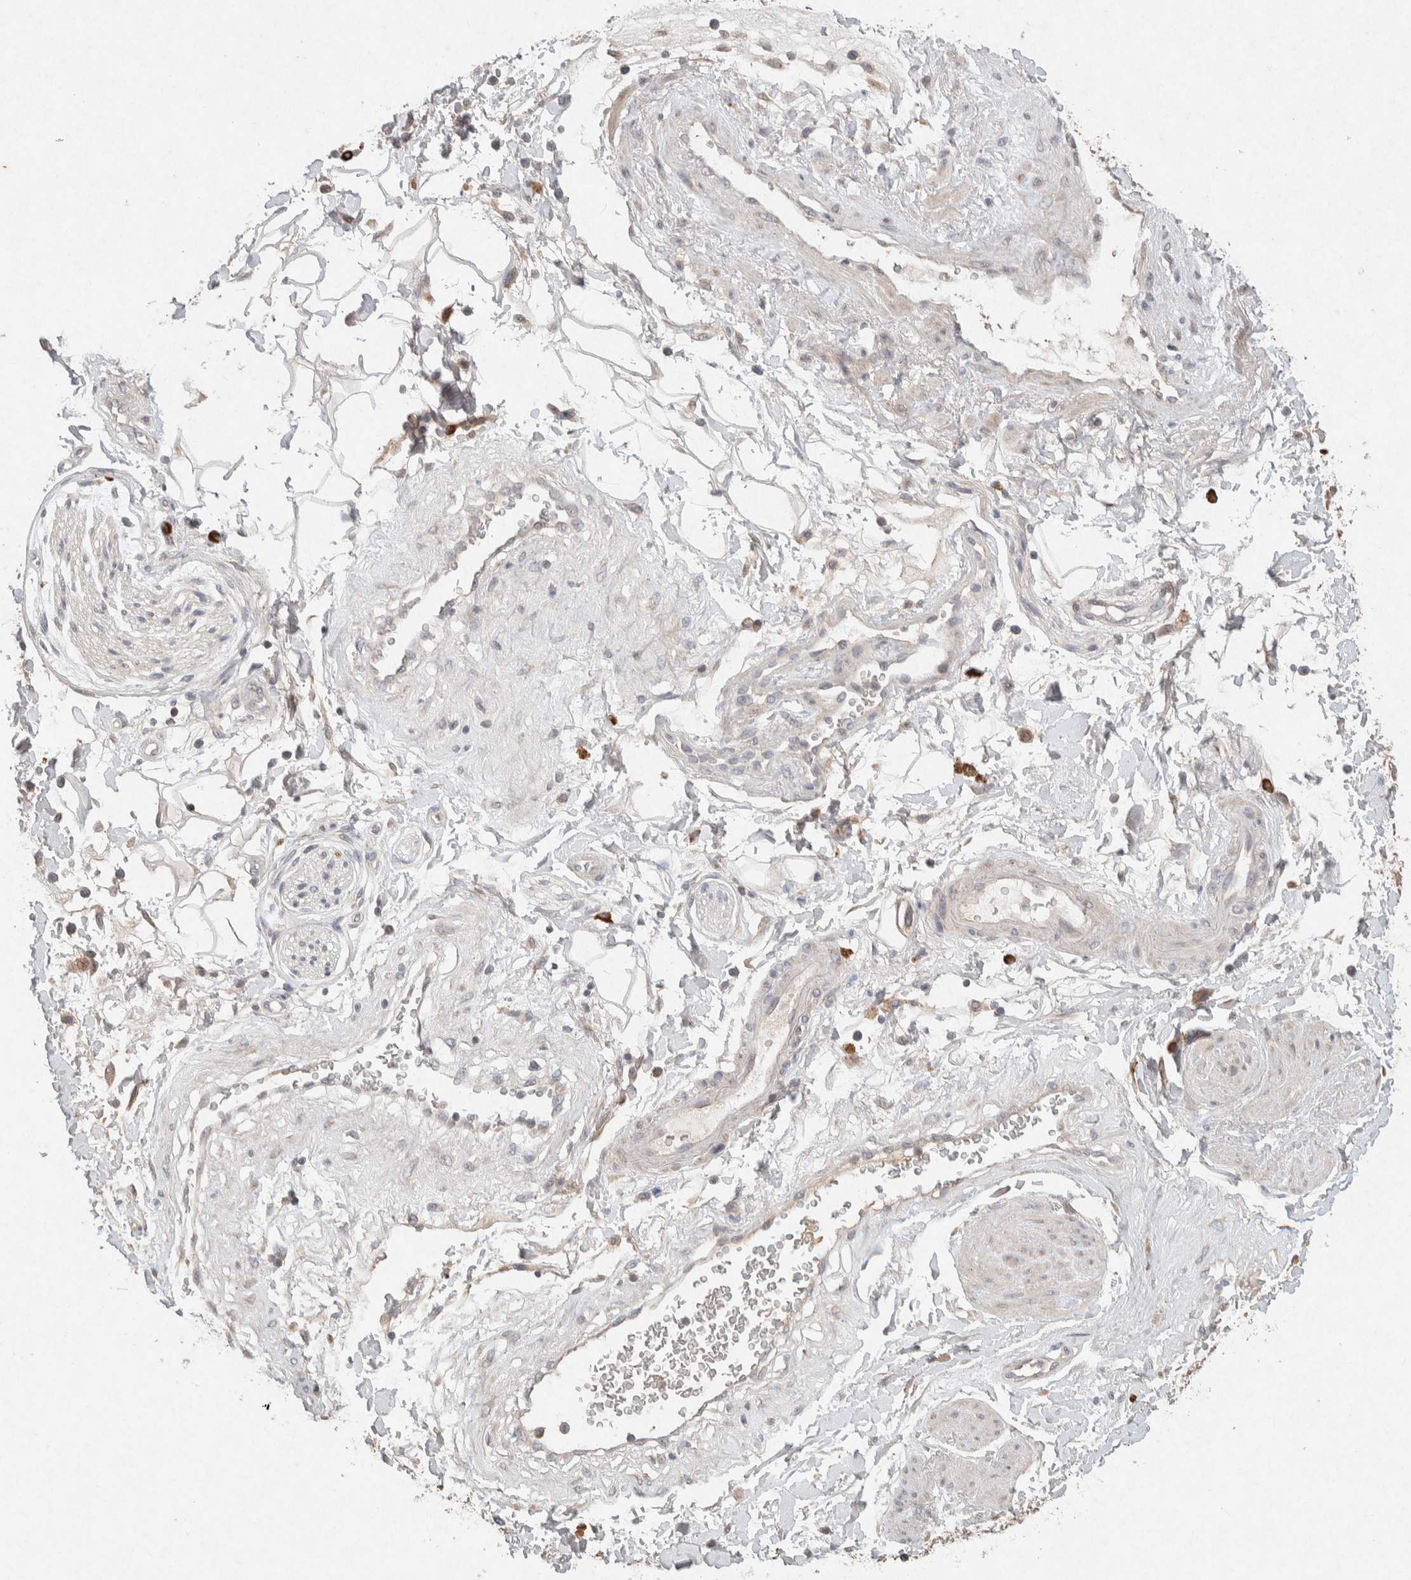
{"staining": {"intensity": "negative", "quantity": "none", "location": "none"}, "tissue": "adipose tissue", "cell_type": "Adipocytes", "image_type": "normal", "snomed": [{"axis": "morphology", "description": "Normal tissue, NOS"}, {"axis": "topography", "description": "Soft tissue"}, {"axis": "topography", "description": "Peripheral nerve tissue"}], "caption": "This is a image of immunohistochemistry staining of benign adipose tissue, which shows no positivity in adipocytes.", "gene": "CMTM4", "patient": {"sex": "female", "age": 71}}